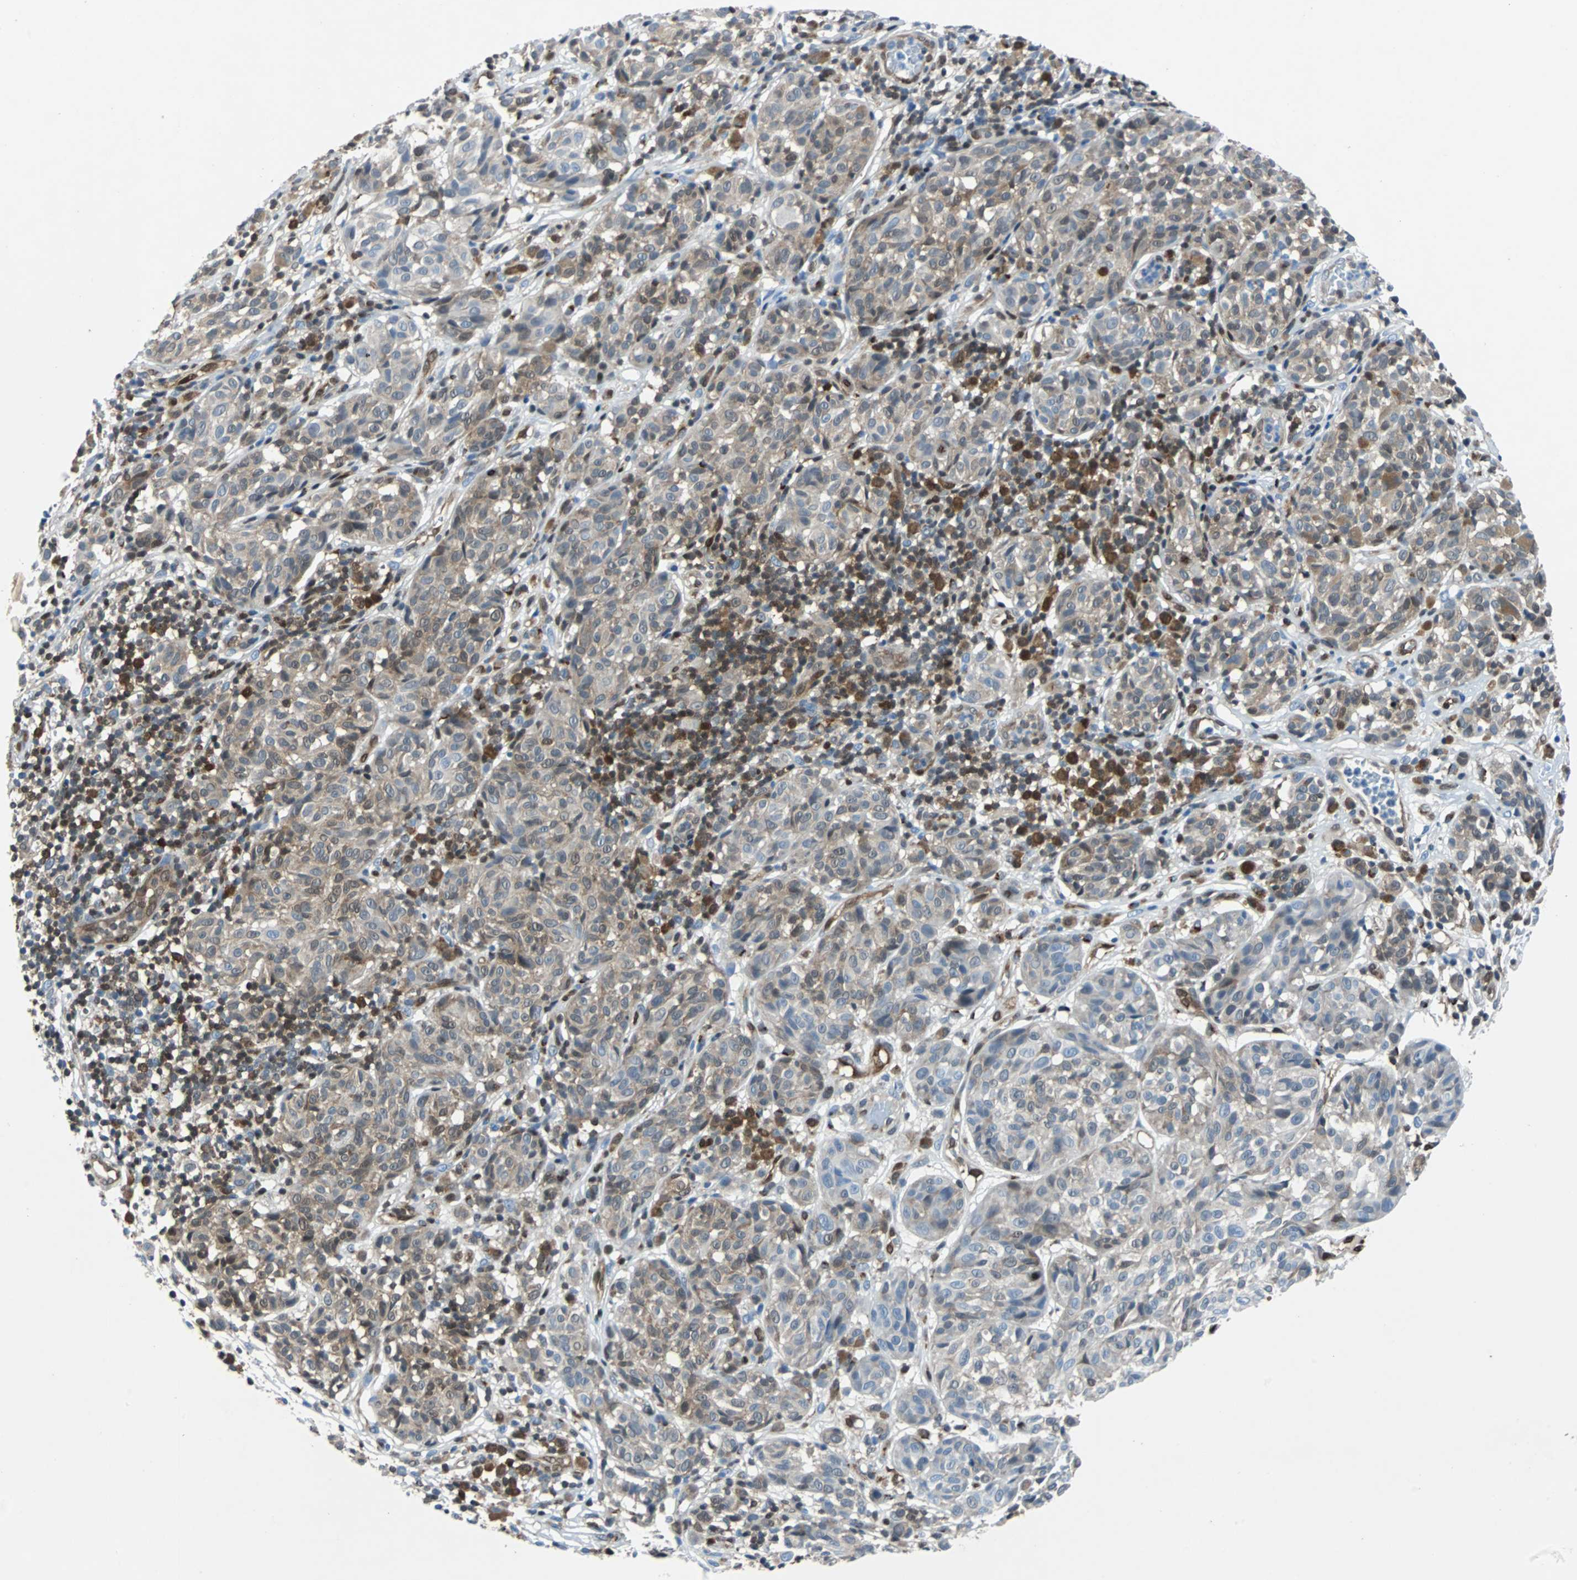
{"staining": {"intensity": "weak", "quantity": ">75%", "location": "cytoplasmic/membranous"}, "tissue": "melanoma", "cell_type": "Tumor cells", "image_type": "cancer", "snomed": [{"axis": "morphology", "description": "Malignant melanoma, NOS"}, {"axis": "topography", "description": "Skin"}], "caption": "Melanoma stained for a protein reveals weak cytoplasmic/membranous positivity in tumor cells.", "gene": "MAP2K6", "patient": {"sex": "female", "age": 46}}